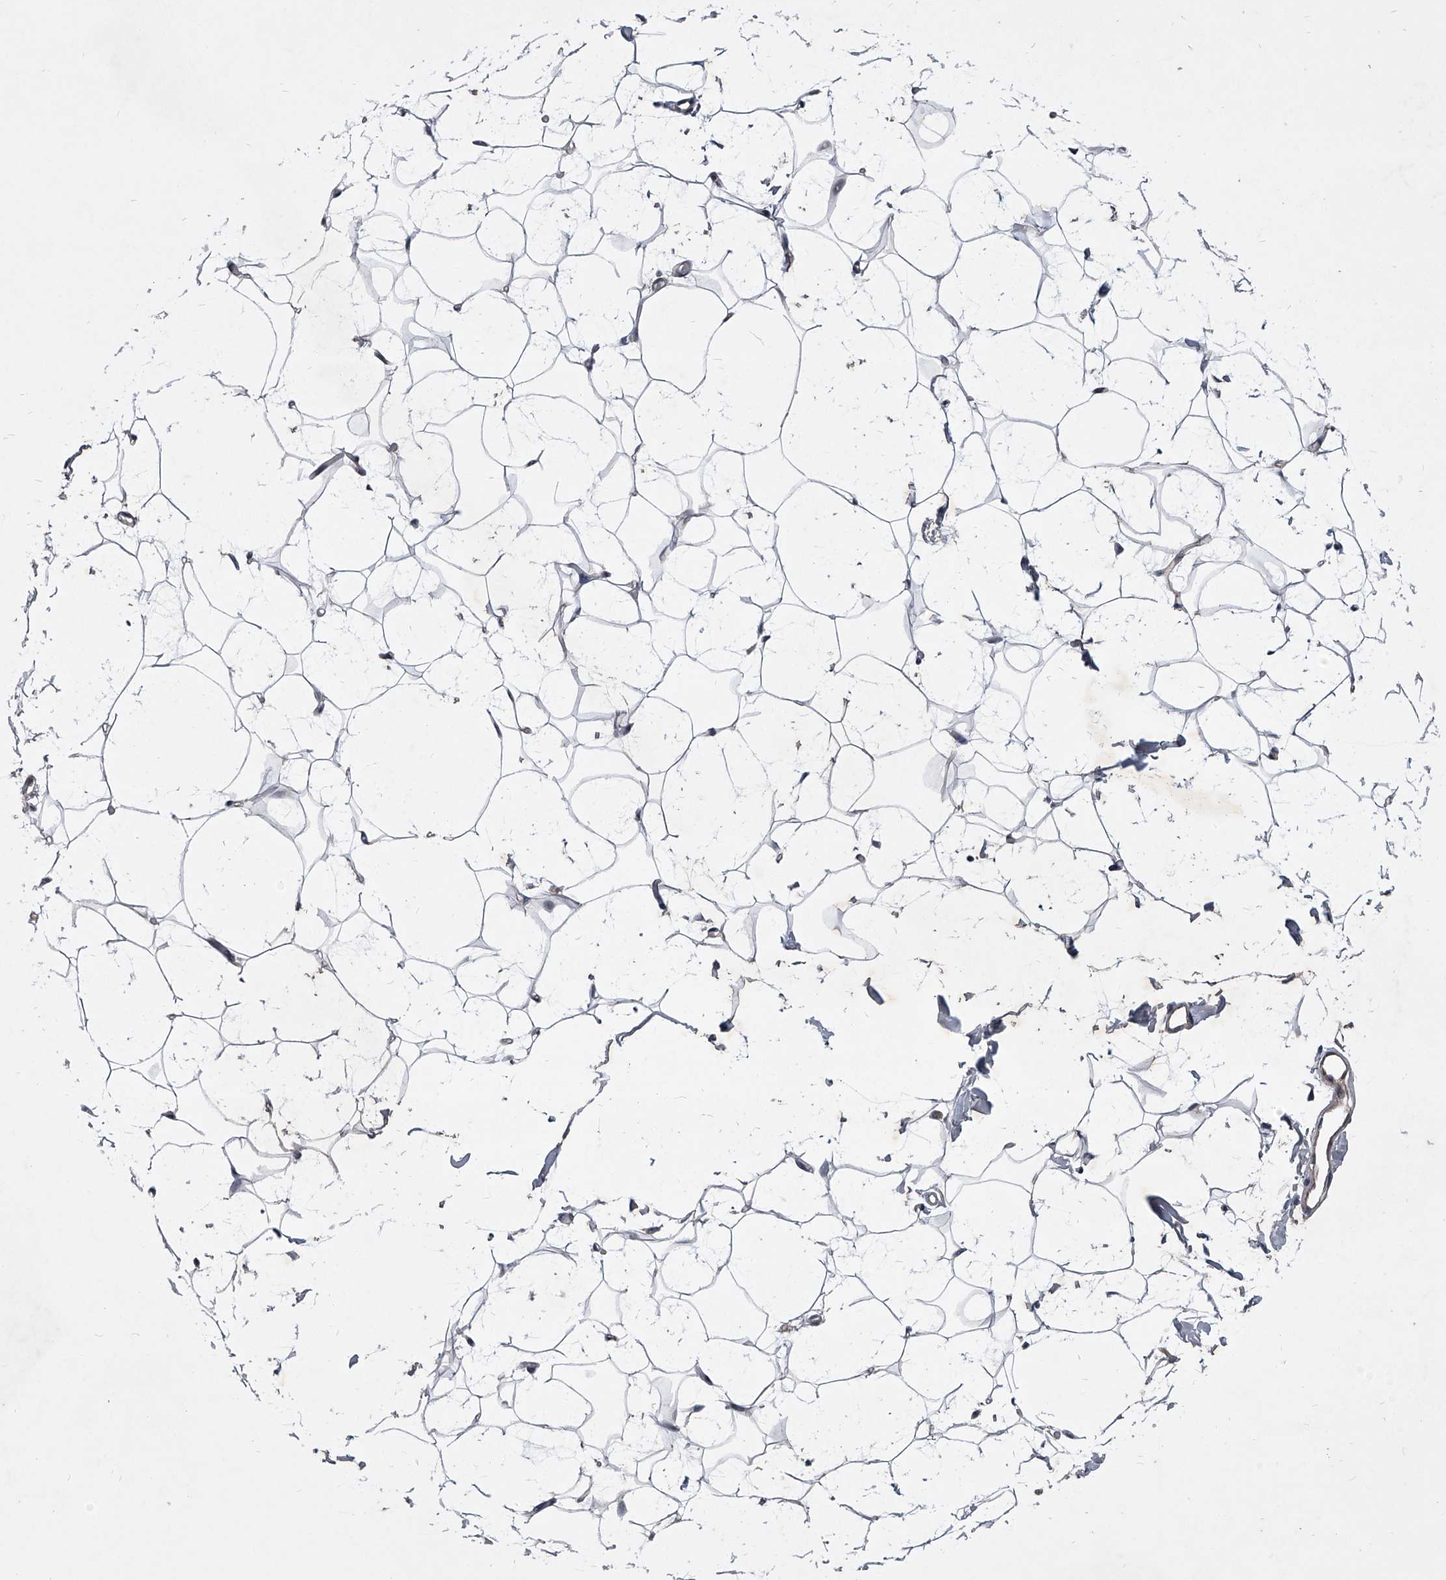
{"staining": {"intensity": "negative", "quantity": "none", "location": "none"}, "tissue": "adipose tissue", "cell_type": "Adipocytes", "image_type": "normal", "snomed": [{"axis": "morphology", "description": "Normal tissue, NOS"}, {"axis": "topography", "description": "Breast"}], "caption": "Immunohistochemistry histopathology image of unremarkable adipose tissue stained for a protein (brown), which demonstrates no staining in adipocytes. Nuclei are stained in blue.", "gene": "ZNF76", "patient": {"sex": "female", "age": 23}}